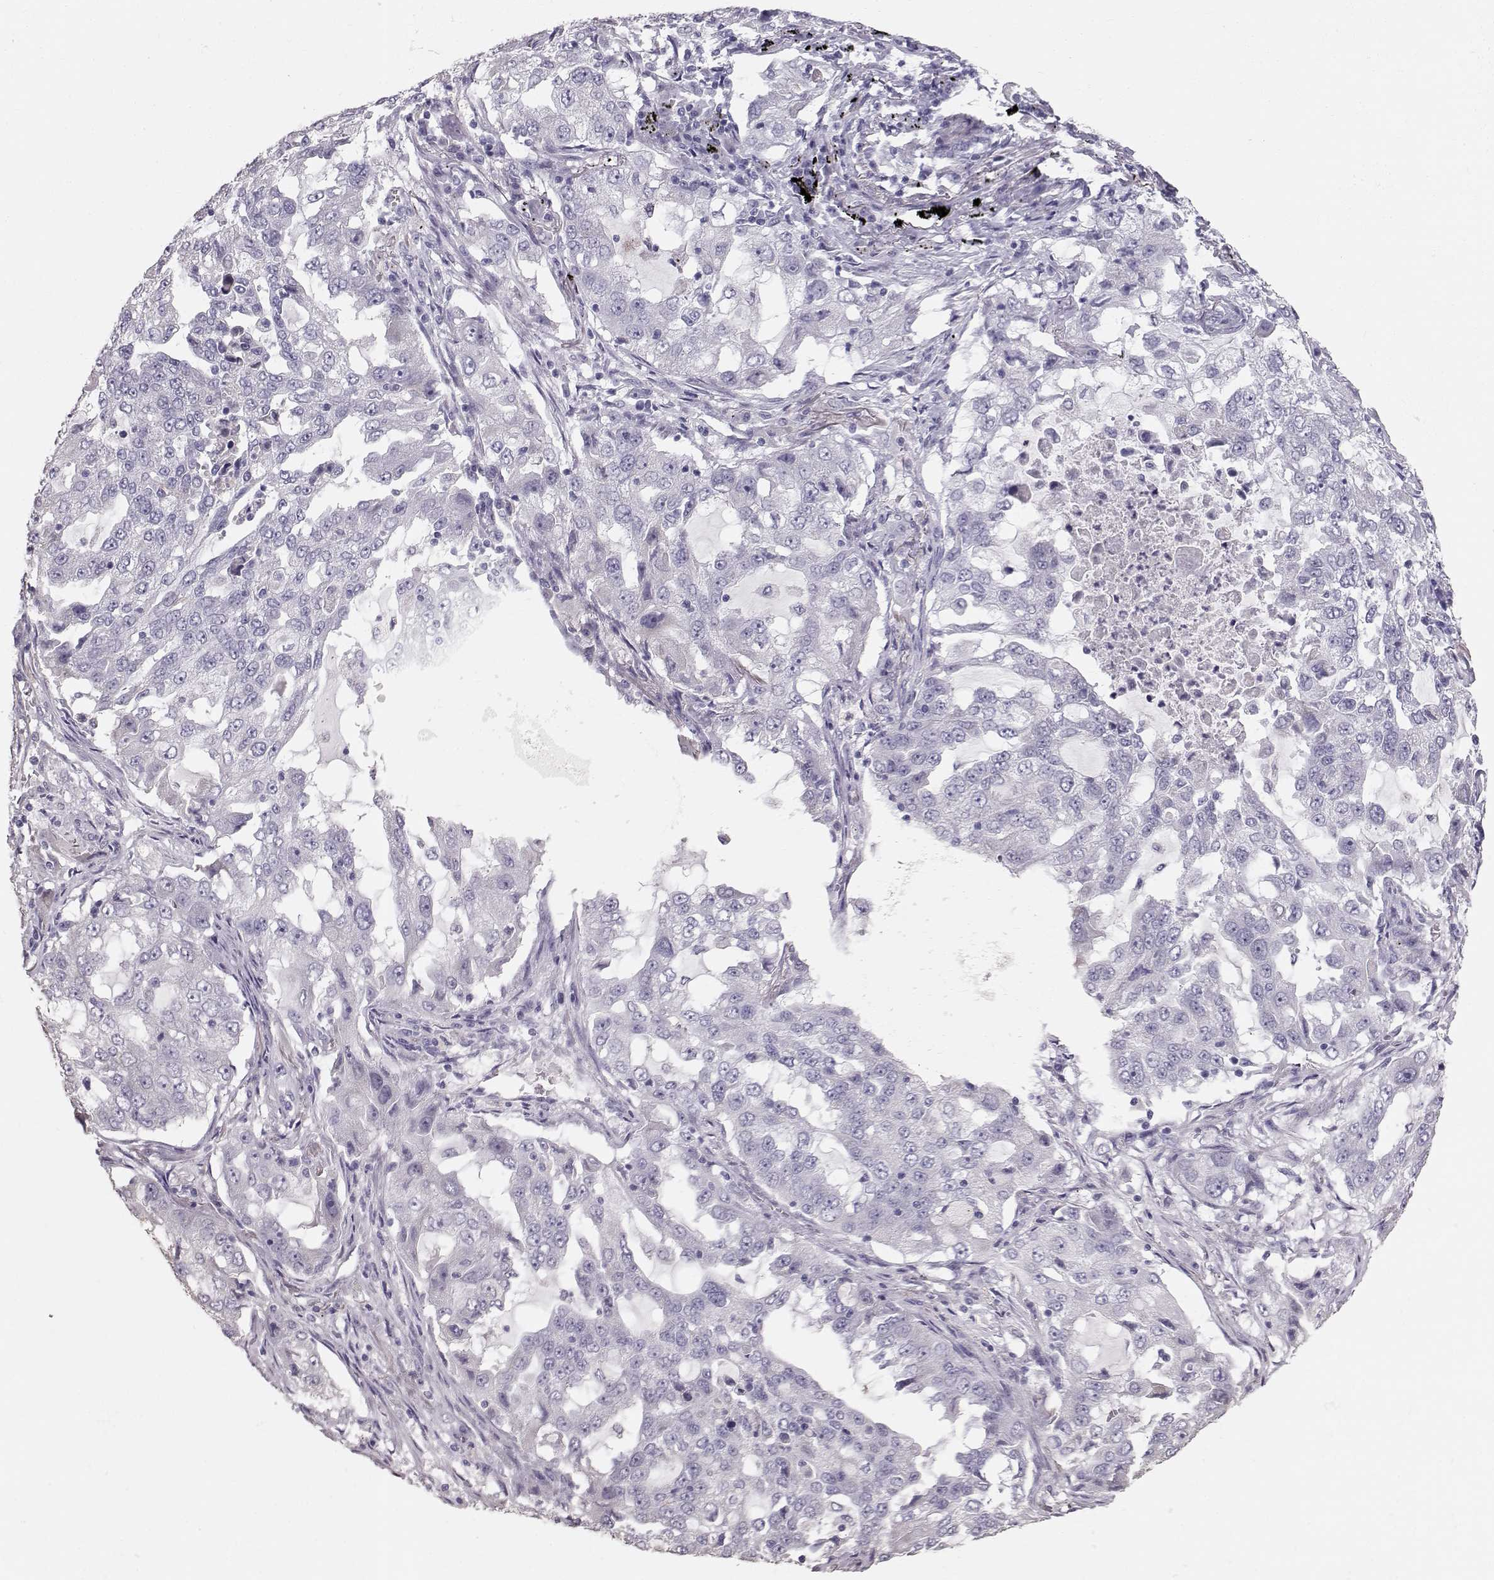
{"staining": {"intensity": "negative", "quantity": "none", "location": "none"}, "tissue": "lung cancer", "cell_type": "Tumor cells", "image_type": "cancer", "snomed": [{"axis": "morphology", "description": "Adenocarcinoma, NOS"}, {"axis": "topography", "description": "Lung"}], "caption": "Tumor cells are negative for brown protein staining in lung adenocarcinoma. Brightfield microscopy of IHC stained with DAB (3,3'-diaminobenzidine) (brown) and hematoxylin (blue), captured at high magnification.", "gene": "POU1F1", "patient": {"sex": "female", "age": 61}}